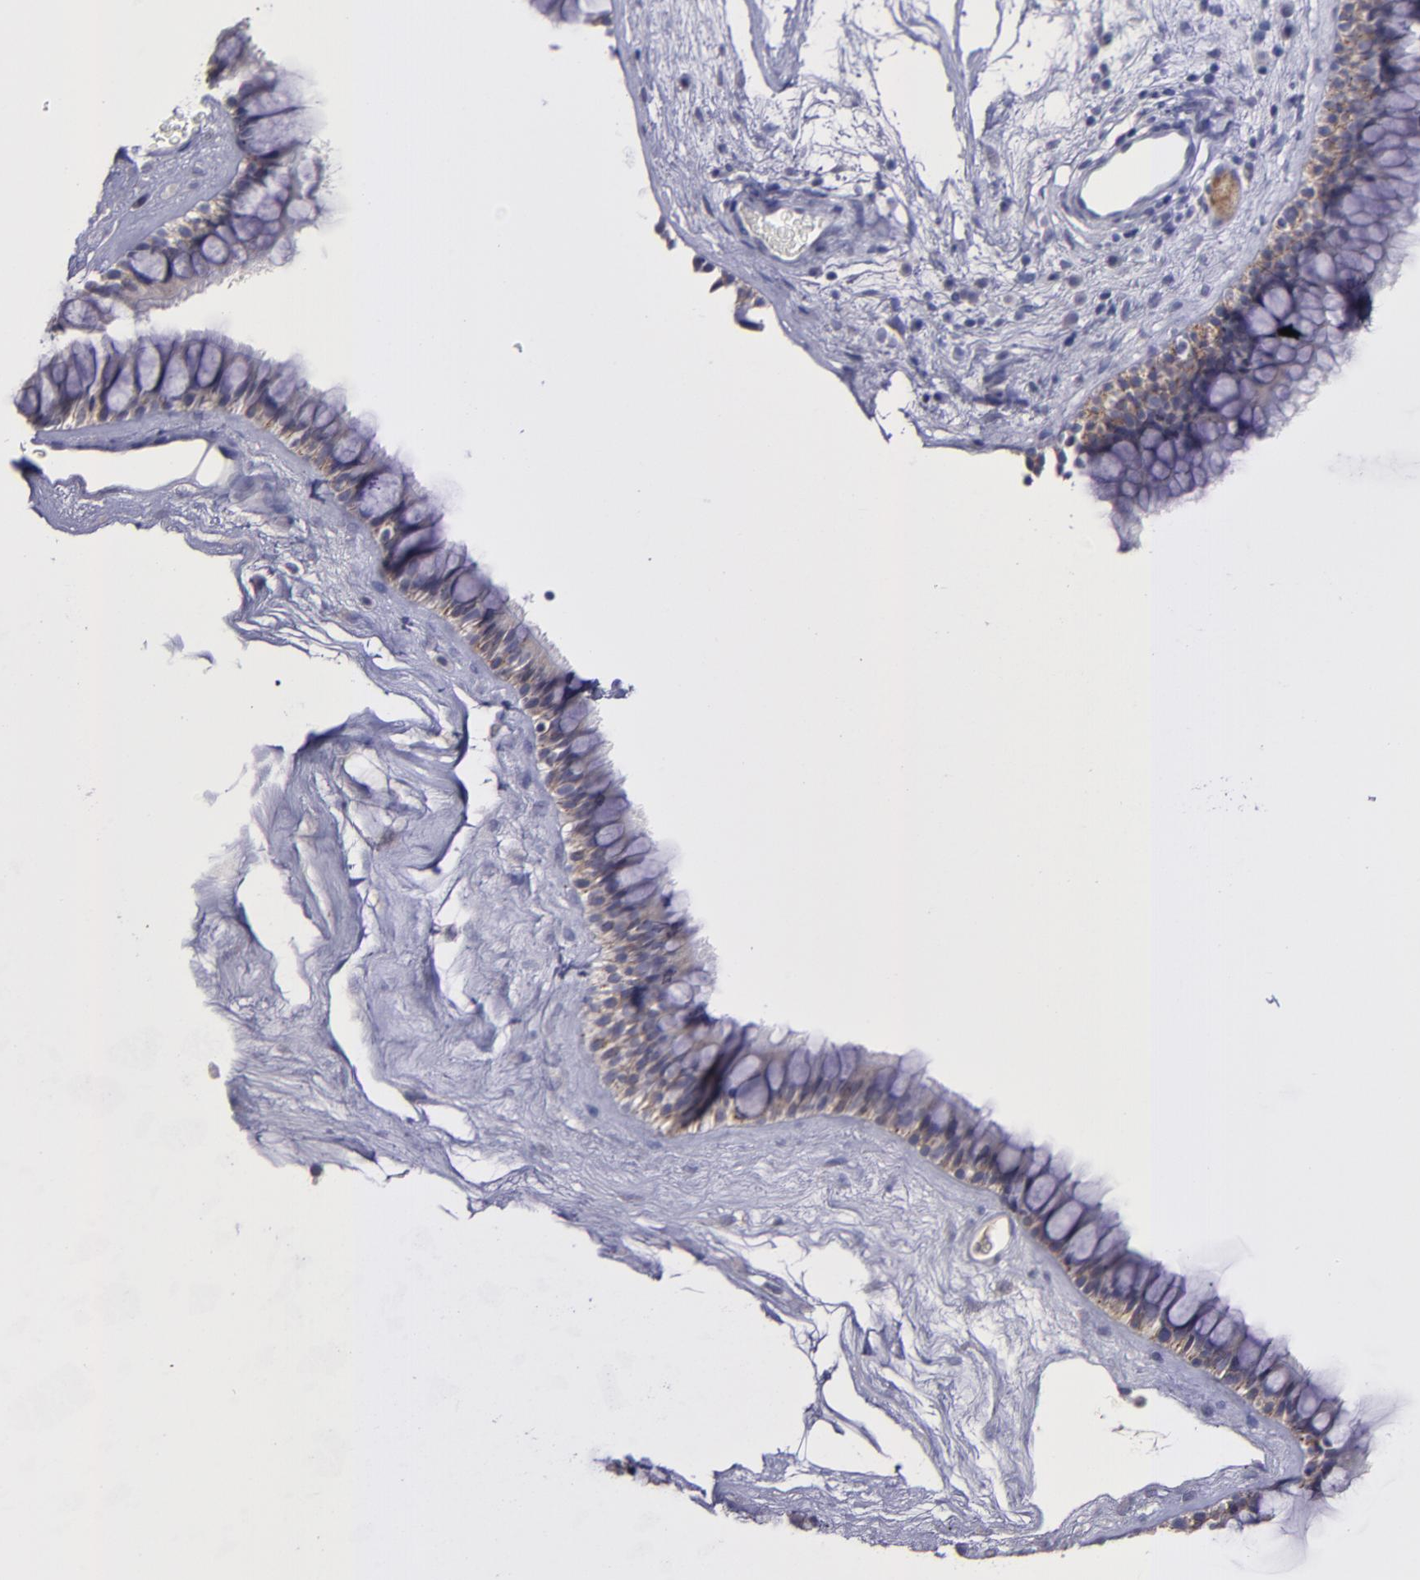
{"staining": {"intensity": "weak", "quantity": "25%-75%", "location": "cytoplasmic/membranous"}, "tissue": "nasopharynx", "cell_type": "Respiratory epithelial cells", "image_type": "normal", "snomed": [{"axis": "morphology", "description": "Normal tissue, NOS"}, {"axis": "morphology", "description": "Inflammation, NOS"}, {"axis": "topography", "description": "Nasopharynx"}], "caption": "A brown stain highlights weak cytoplasmic/membranous expression of a protein in respiratory epithelial cells of normal nasopharynx.", "gene": "MASP1", "patient": {"sex": "male", "age": 48}}